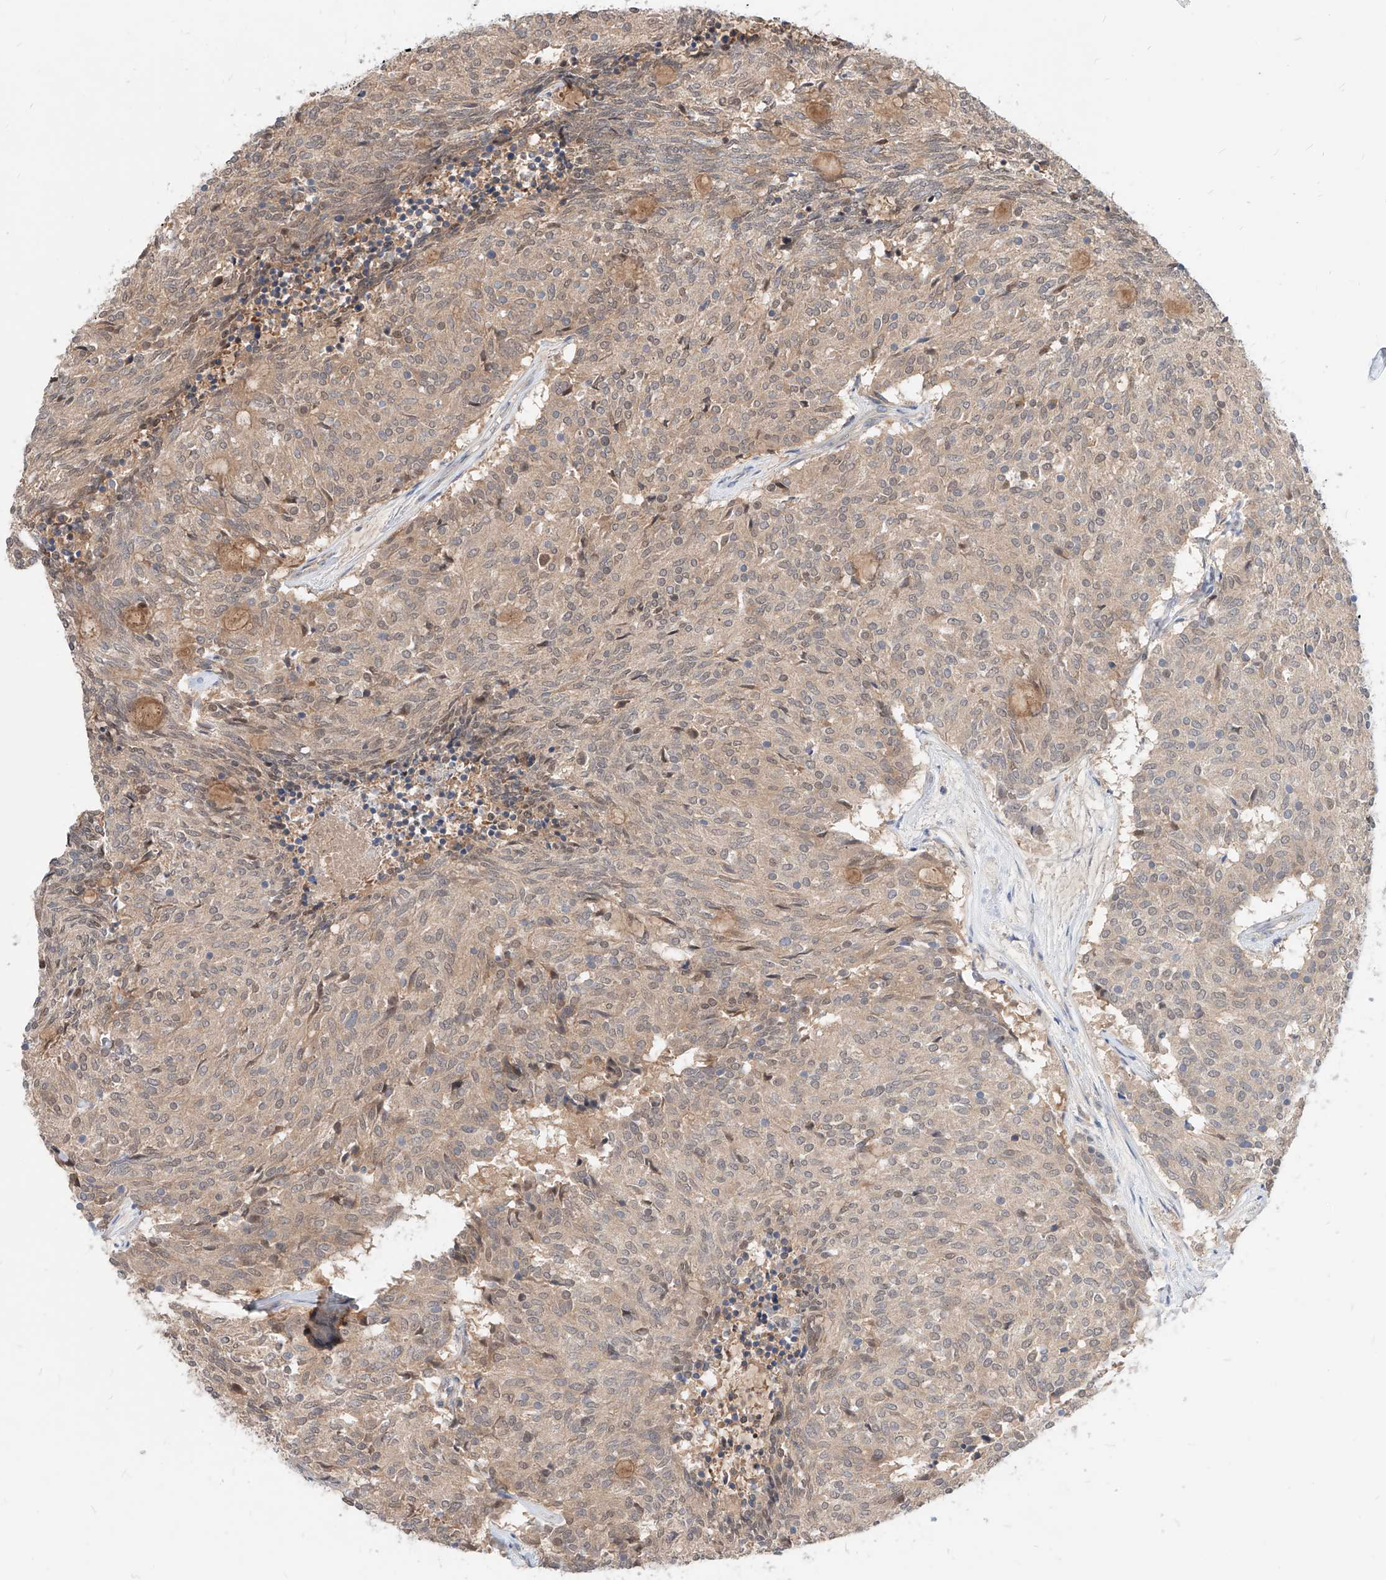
{"staining": {"intensity": "weak", "quantity": "25%-75%", "location": "cytoplasmic/membranous"}, "tissue": "carcinoid", "cell_type": "Tumor cells", "image_type": "cancer", "snomed": [{"axis": "morphology", "description": "Carcinoid, malignant, NOS"}, {"axis": "topography", "description": "Pancreas"}], "caption": "A photomicrograph showing weak cytoplasmic/membranous staining in approximately 25%-75% of tumor cells in carcinoid, as visualized by brown immunohistochemical staining.", "gene": "TSNAX", "patient": {"sex": "female", "age": 54}}